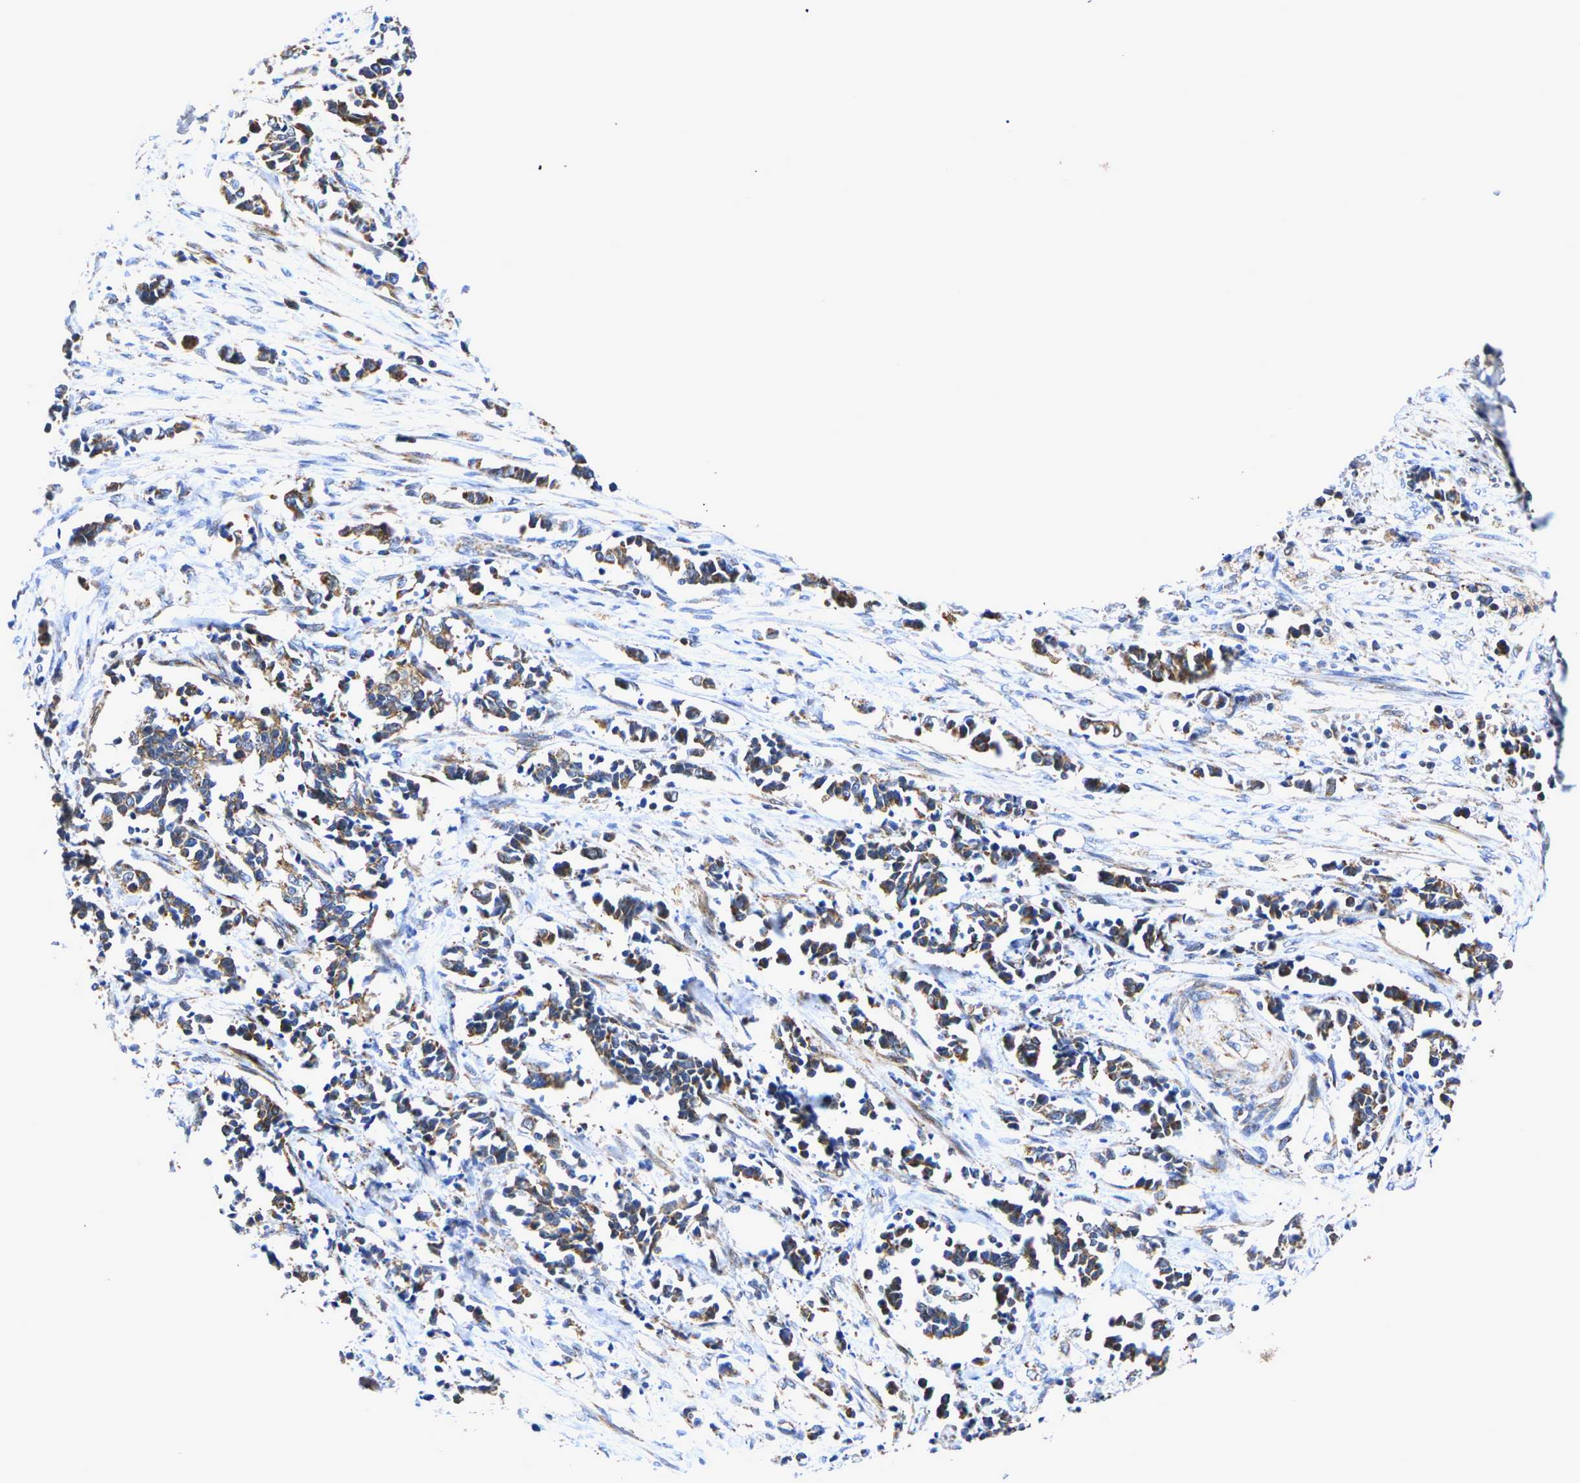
{"staining": {"intensity": "strong", "quantity": ">75%", "location": "cytoplasmic/membranous"}, "tissue": "cervical cancer", "cell_type": "Tumor cells", "image_type": "cancer", "snomed": [{"axis": "morphology", "description": "Normal tissue, NOS"}, {"axis": "morphology", "description": "Squamous cell carcinoma, NOS"}, {"axis": "topography", "description": "Cervix"}], "caption": "Squamous cell carcinoma (cervical) stained for a protein (brown) demonstrates strong cytoplasmic/membranous positive staining in about >75% of tumor cells.", "gene": "P2RY11", "patient": {"sex": "female", "age": 35}}